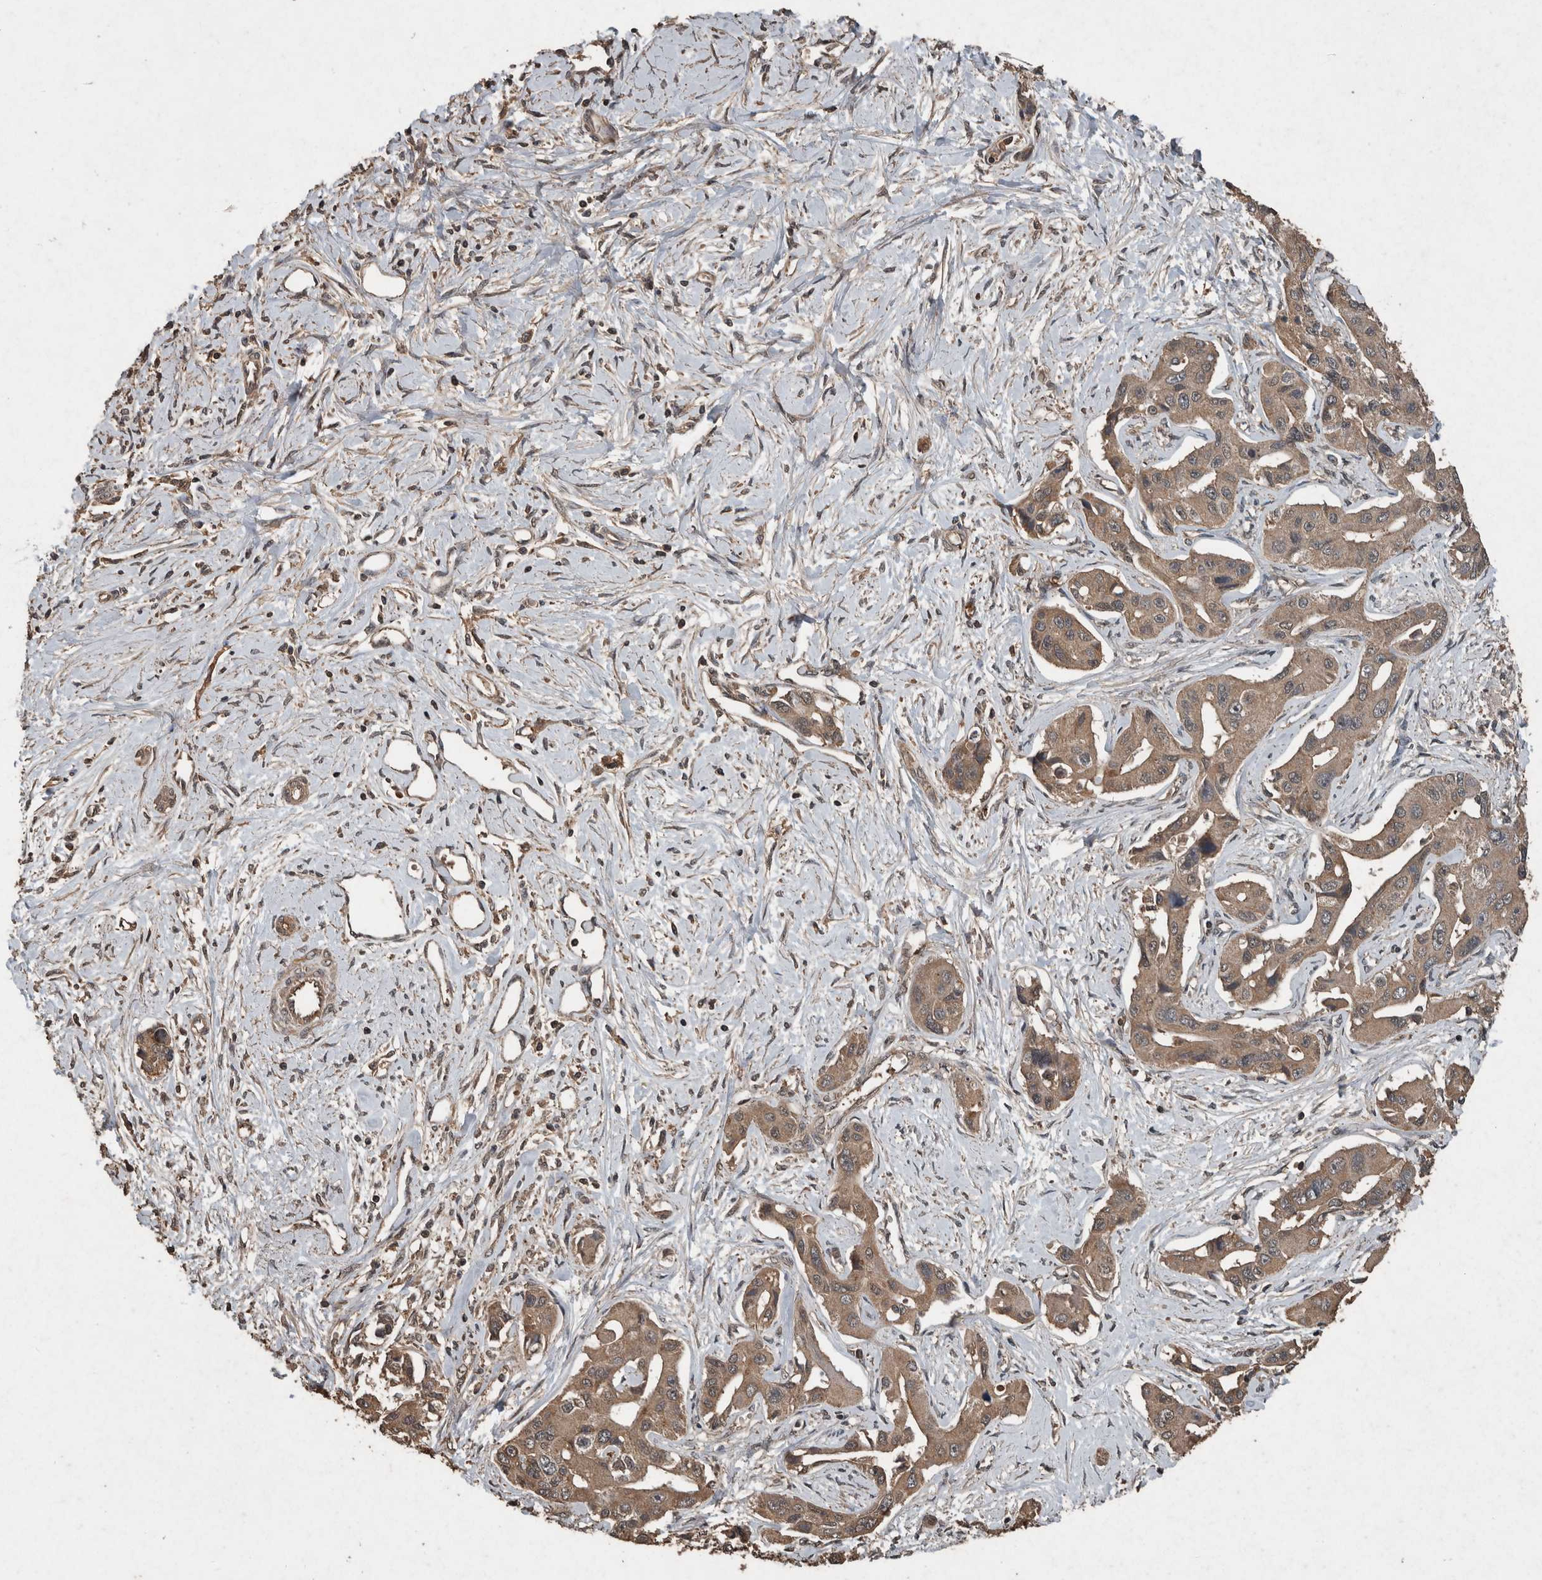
{"staining": {"intensity": "moderate", "quantity": ">75%", "location": "cytoplasmic/membranous"}, "tissue": "liver cancer", "cell_type": "Tumor cells", "image_type": "cancer", "snomed": [{"axis": "morphology", "description": "Cholangiocarcinoma"}, {"axis": "topography", "description": "Liver"}], "caption": "This micrograph reveals immunohistochemistry (IHC) staining of cholangiocarcinoma (liver), with medium moderate cytoplasmic/membranous staining in approximately >75% of tumor cells.", "gene": "FGFRL1", "patient": {"sex": "male", "age": 59}}